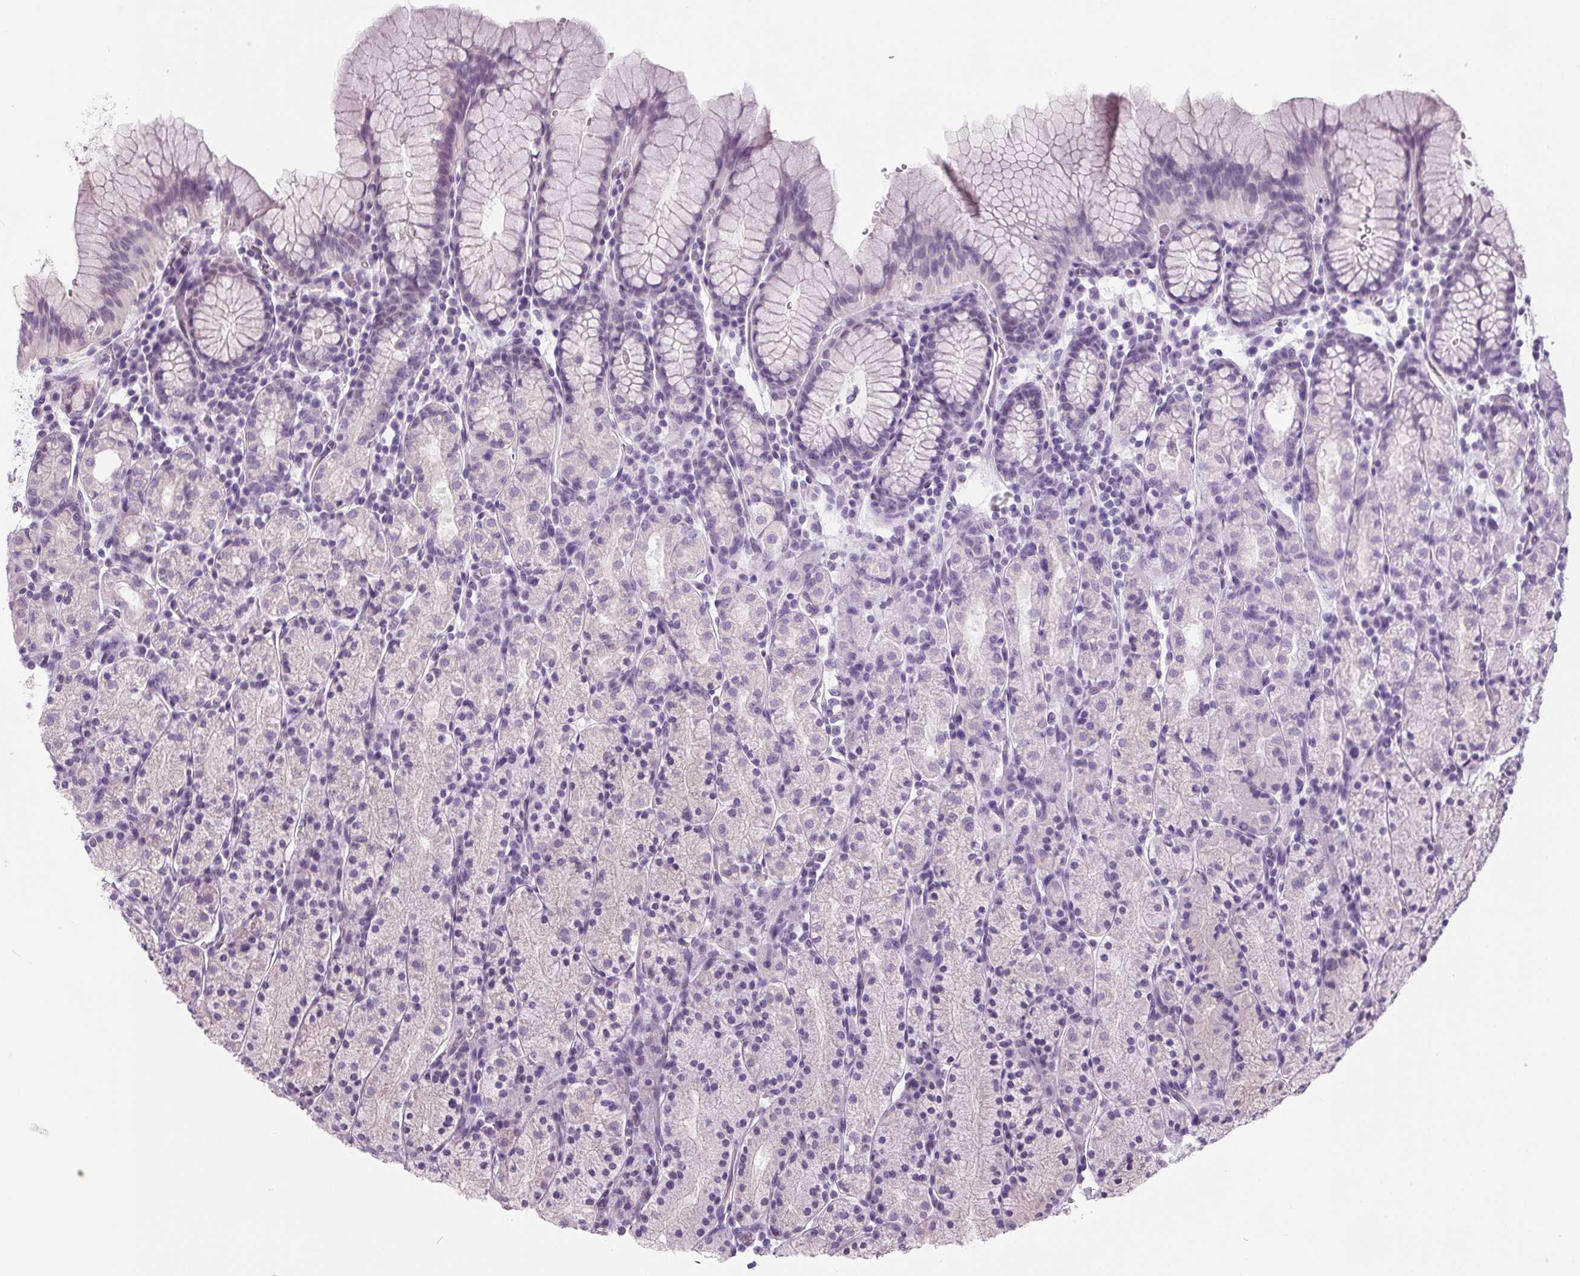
{"staining": {"intensity": "negative", "quantity": "none", "location": "none"}, "tissue": "stomach", "cell_type": "Glandular cells", "image_type": "normal", "snomed": [{"axis": "morphology", "description": "Normal tissue, NOS"}, {"axis": "topography", "description": "Stomach, upper"}, {"axis": "topography", "description": "Stomach"}], "caption": "Immunohistochemical staining of unremarkable stomach exhibits no significant positivity in glandular cells. The staining was performed using DAB (3,3'-diaminobenzidine) to visualize the protein expression in brown, while the nuclei were stained in blue with hematoxylin (Magnification: 20x).", "gene": "ODAD2", "patient": {"sex": "male", "age": 62}}